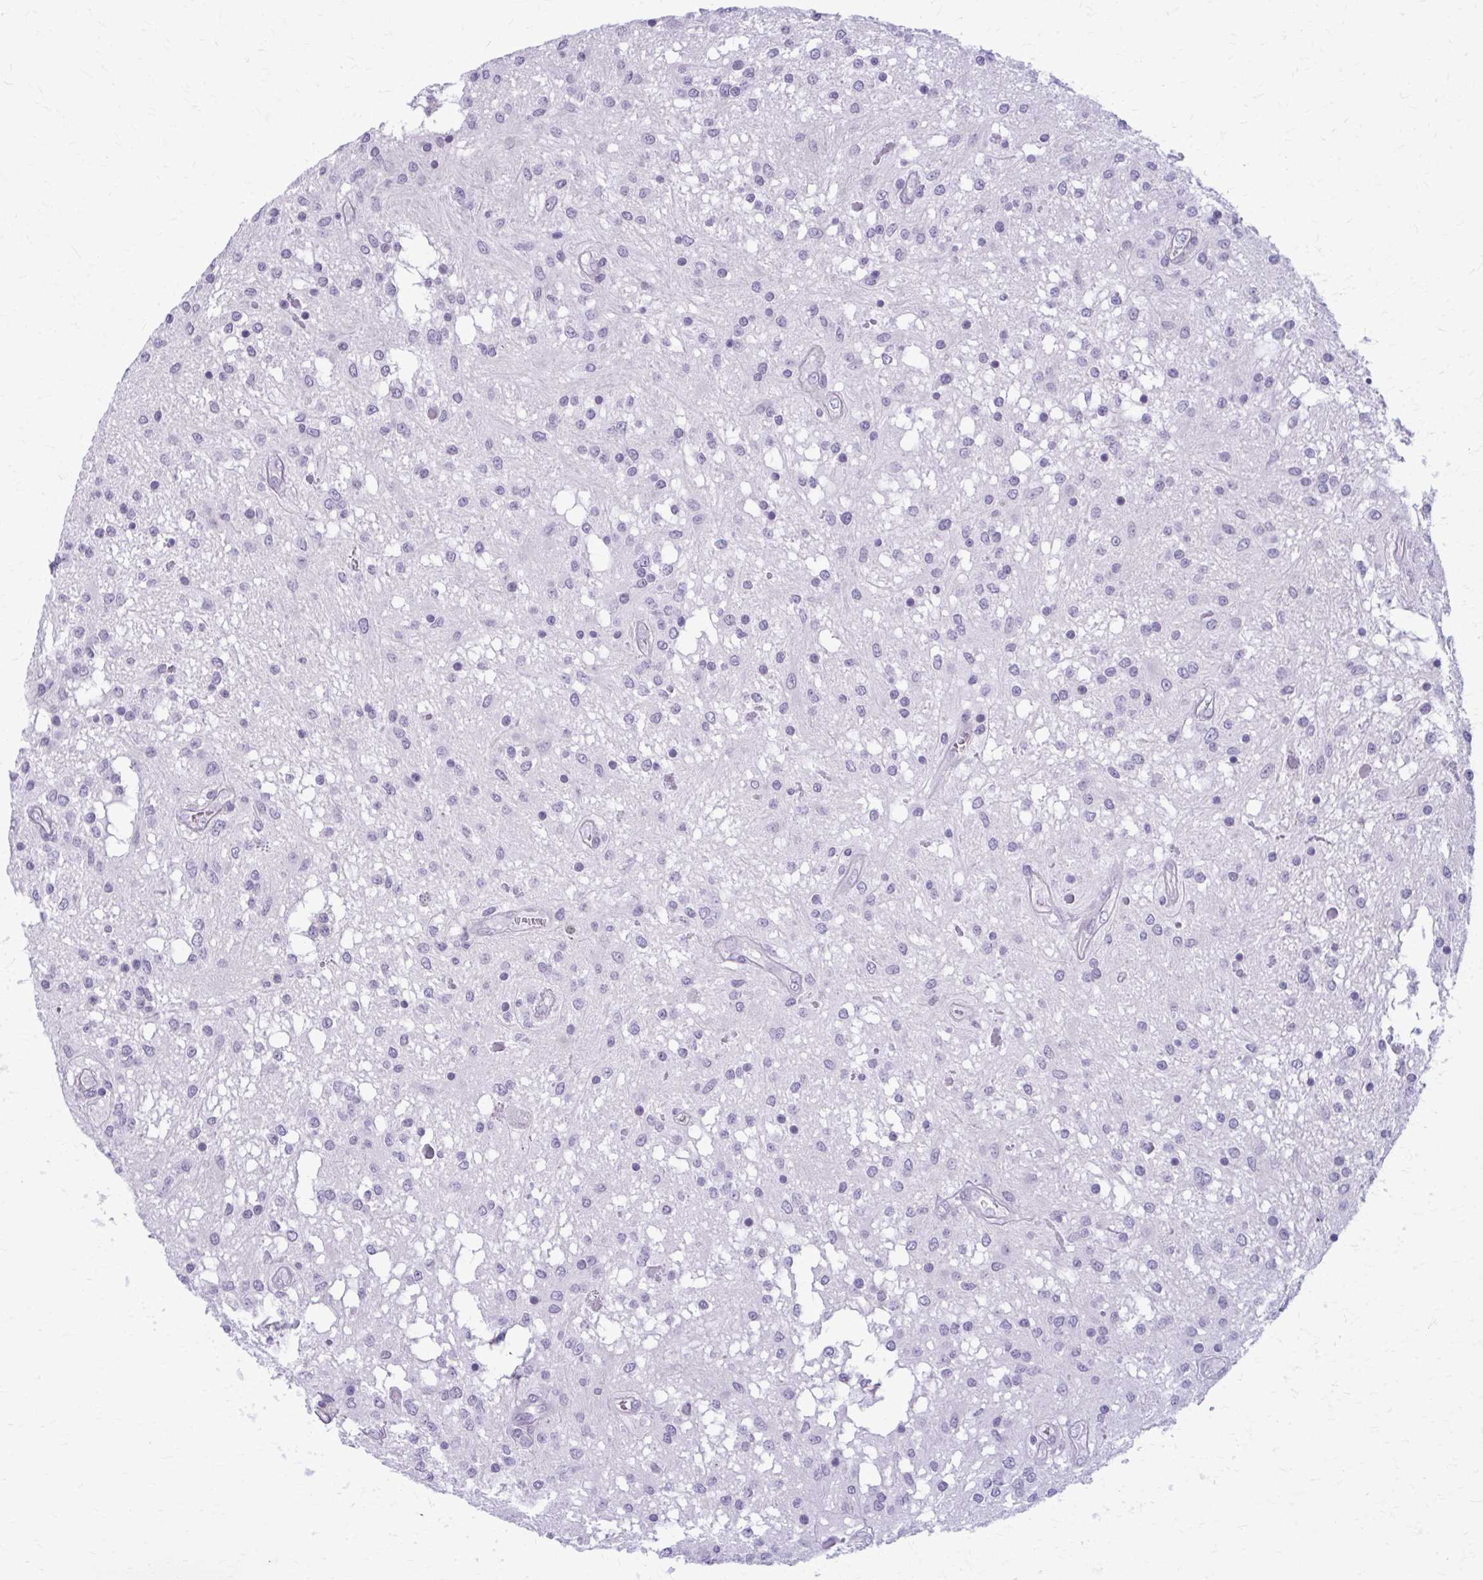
{"staining": {"intensity": "negative", "quantity": "none", "location": "none"}, "tissue": "glioma", "cell_type": "Tumor cells", "image_type": "cancer", "snomed": [{"axis": "morphology", "description": "Glioma, malignant, Low grade"}, {"axis": "topography", "description": "Cerebellum"}], "caption": "High power microscopy micrograph of an immunohistochemistry micrograph of malignant glioma (low-grade), revealing no significant expression in tumor cells.", "gene": "CD38", "patient": {"sex": "female", "age": 14}}